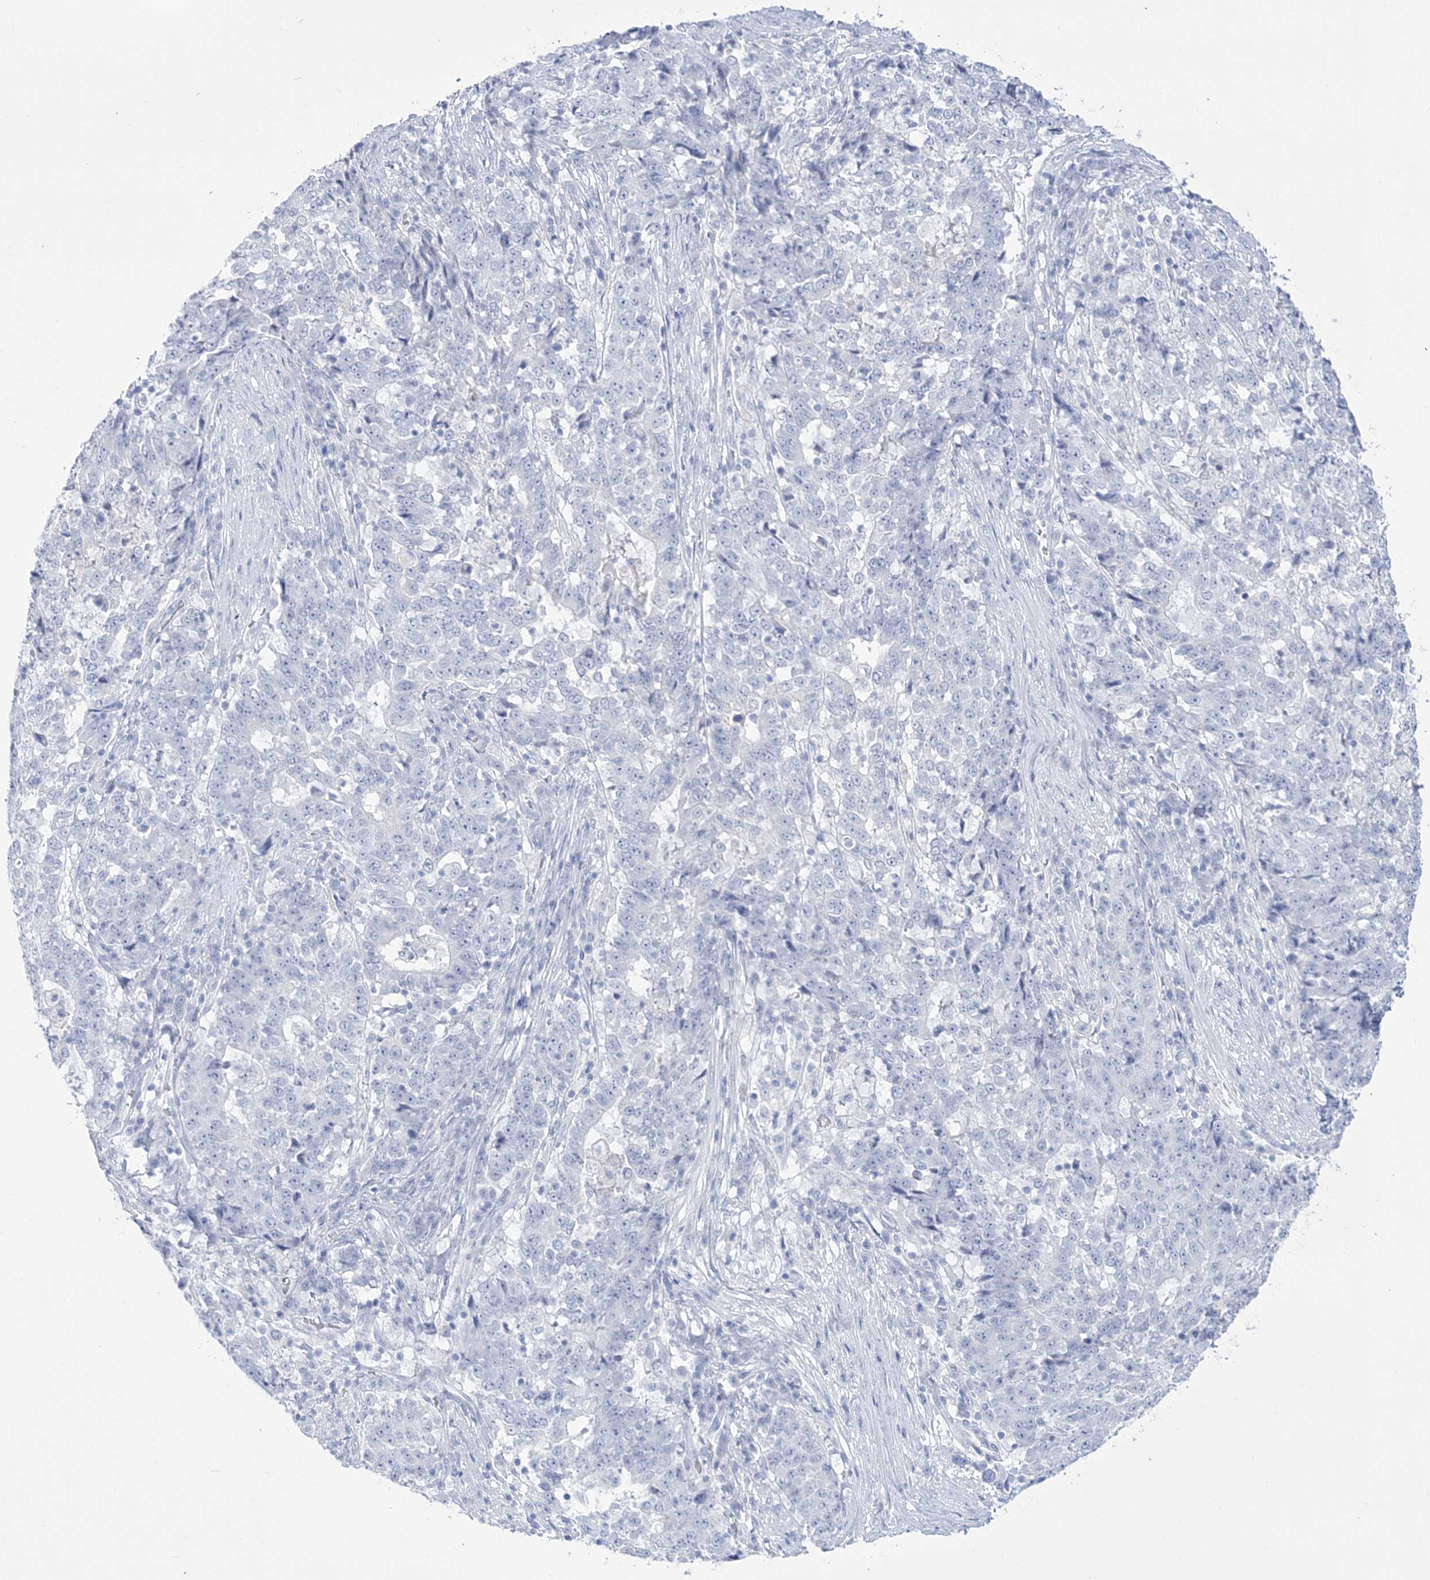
{"staining": {"intensity": "negative", "quantity": "none", "location": "none"}, "tissue": "stomach cancer", "cell_type": "Tumor cells", "image_type": "cancer", "snomed": [{"axis": "morphology", "description": "Adenocarcinoma, NOS"}, {"axis": "topography", "description": "Stomach"}], "caption": "This is a image of immunohistochemistry (IHC) staining of stomach cancer (adenocarcinoma), which shows no staining in tumor cells.", "gene": "RBP2", "patient": {"sex": "male", "age": 59}}